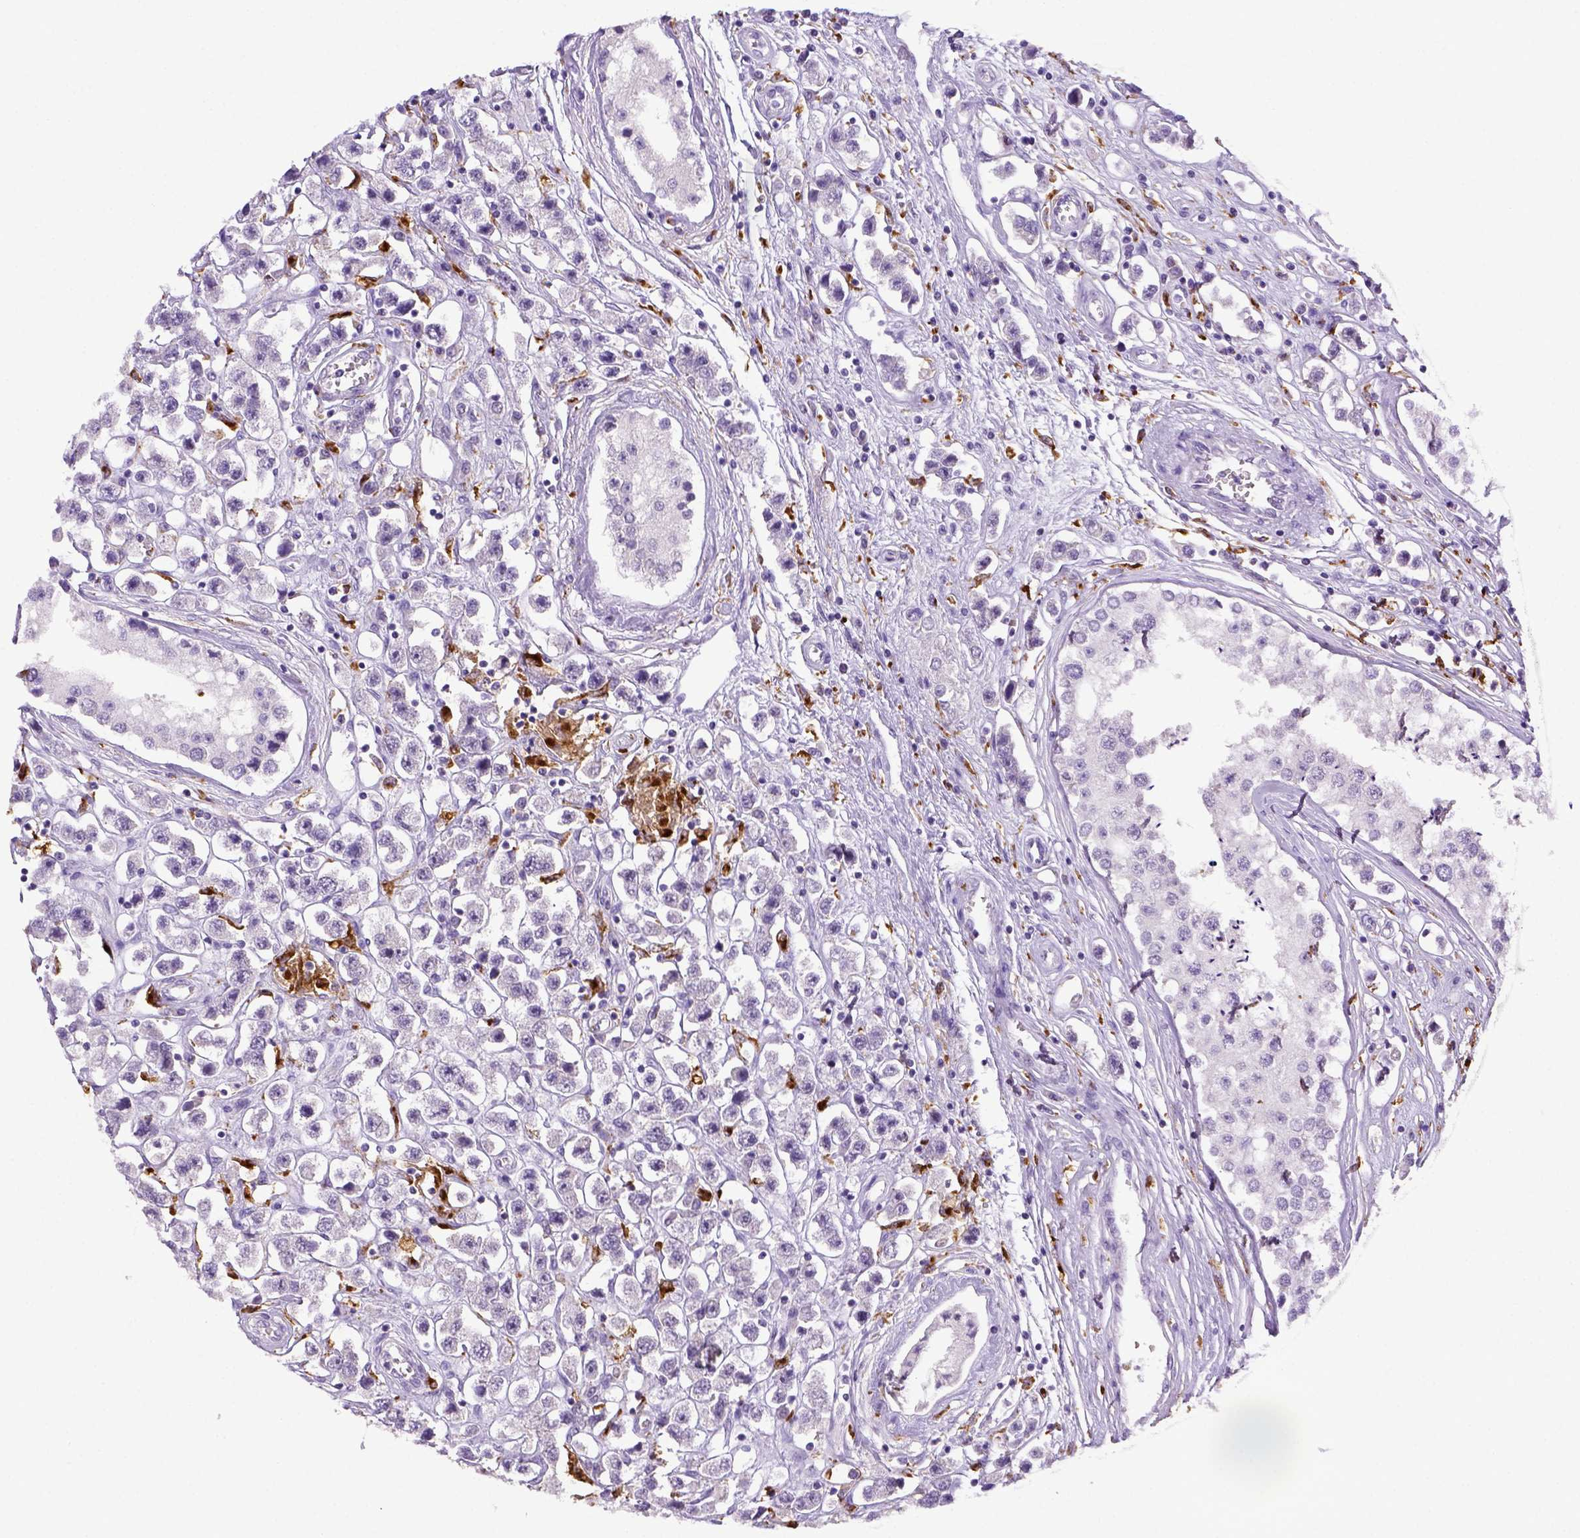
{"staining": {"intensity": "negative", "quantity": "none", "location": "none"}, "tissue": "testis cancer", "cell_type": "Tumor cells", "image_type": "cancer", "snomed": [{"axis": "morphology", "description": "Seminoma, NOS"}, {"axis": "topography", "description": "Testis"}], "caption": "This is an IHC histopathology image of human seminoma (testis). There is no expression in tumor cells.", "gene": "CD68", "patient": {"sex": "male", "age": 45}}